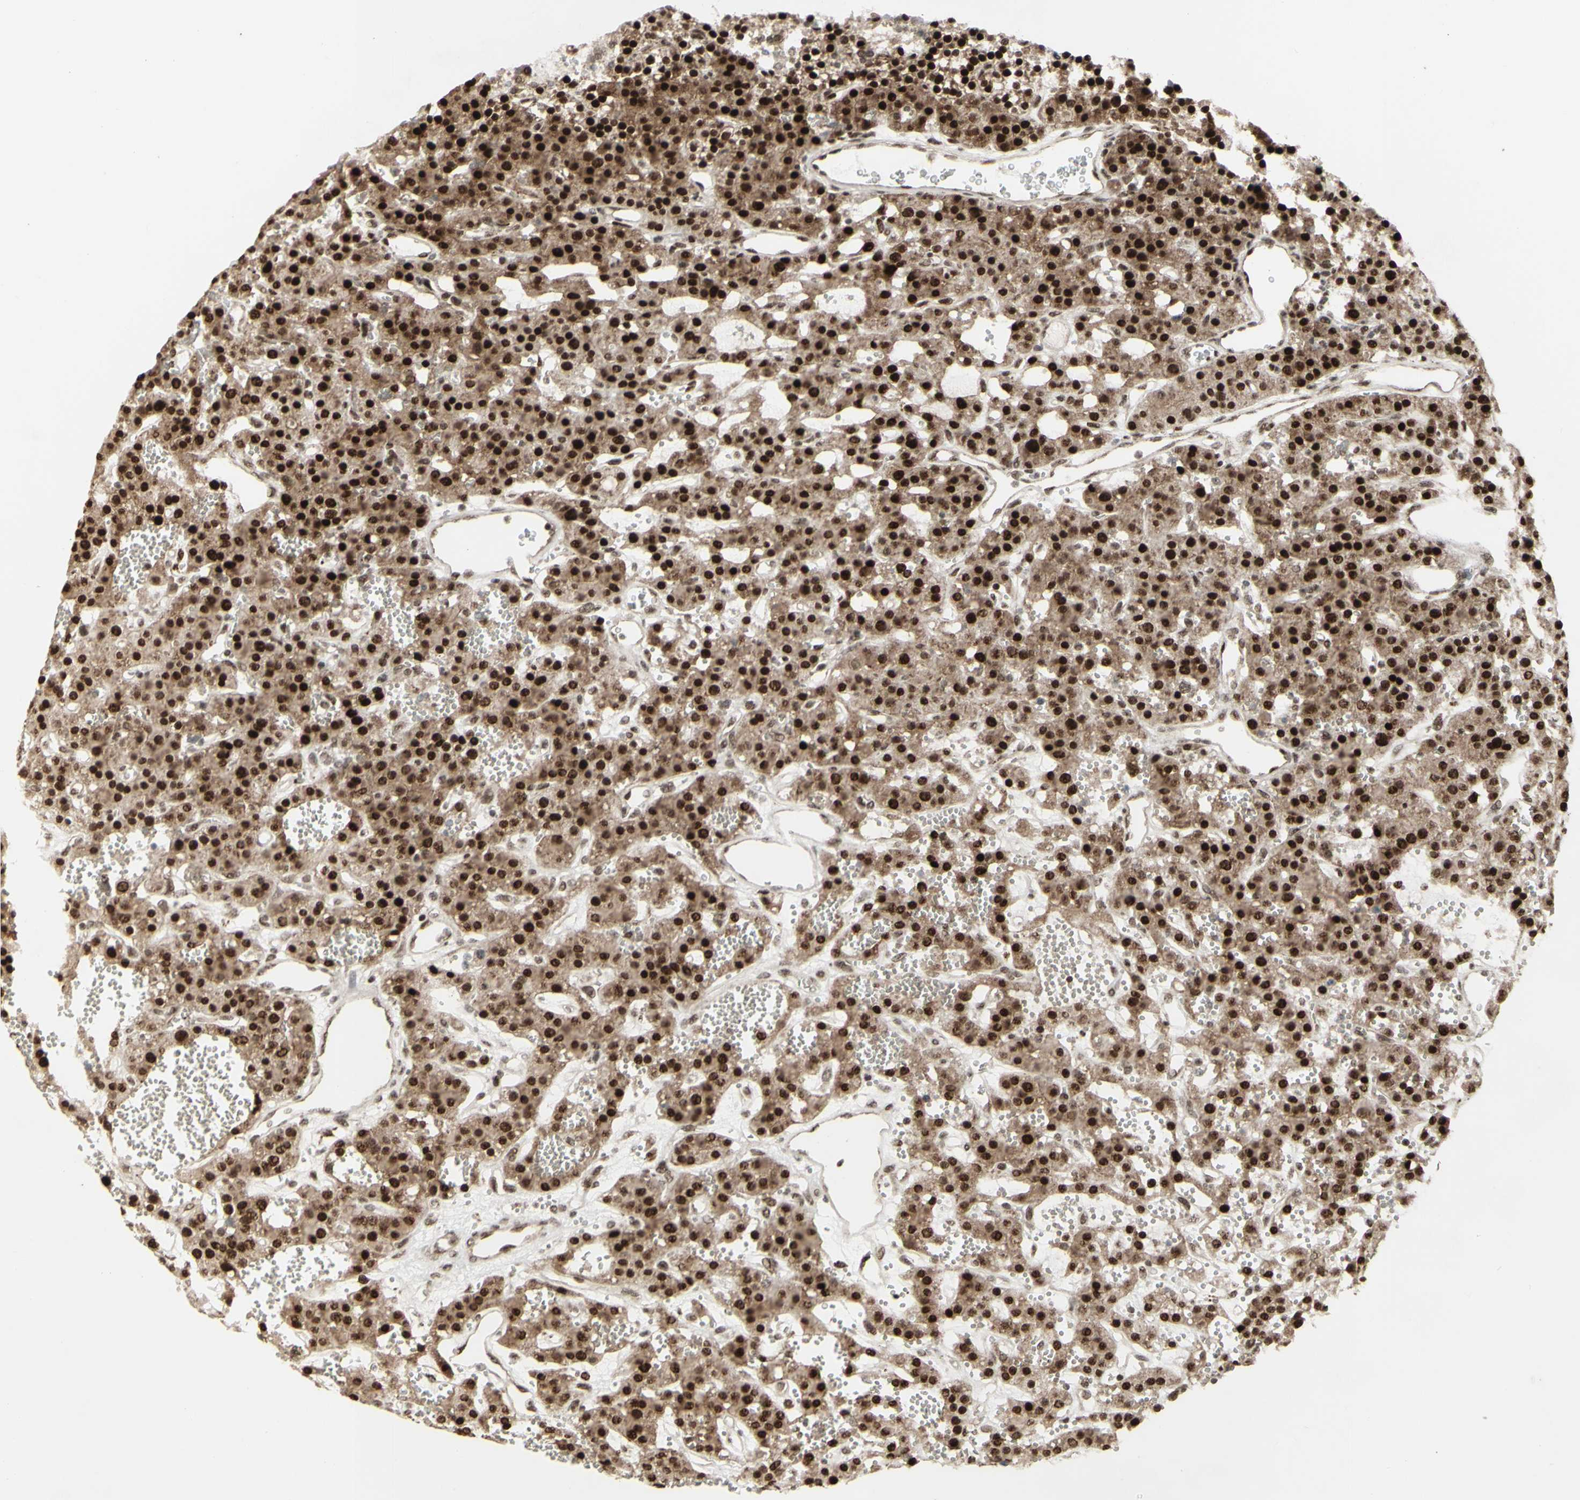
{"staining": {"intensity": "strong", "quantity": ">75%", "location": "cytoplasmic/membranous,nuclear"}, "tissue": "parathyroid gland", "cell_type": "Glandular cells", "image_type": "normal", "snomed": [{"axis": "morphology", "description": "Normal tissue, NOS"}, {"axis": "morphology", "description": "Adenoma, NOS"}, {"axis": "topography", "description": "Parathyroid gland"}], "caption": "Immunohistochemistry (IHC) of normal human parathyroid gland demonstrates high levels of strong cytoplasmic/membranous,nuclear positivity in approximately >75% of glandular cells.", "gene": "CBX1", "patient": {"sex": "female", "age": 81}}